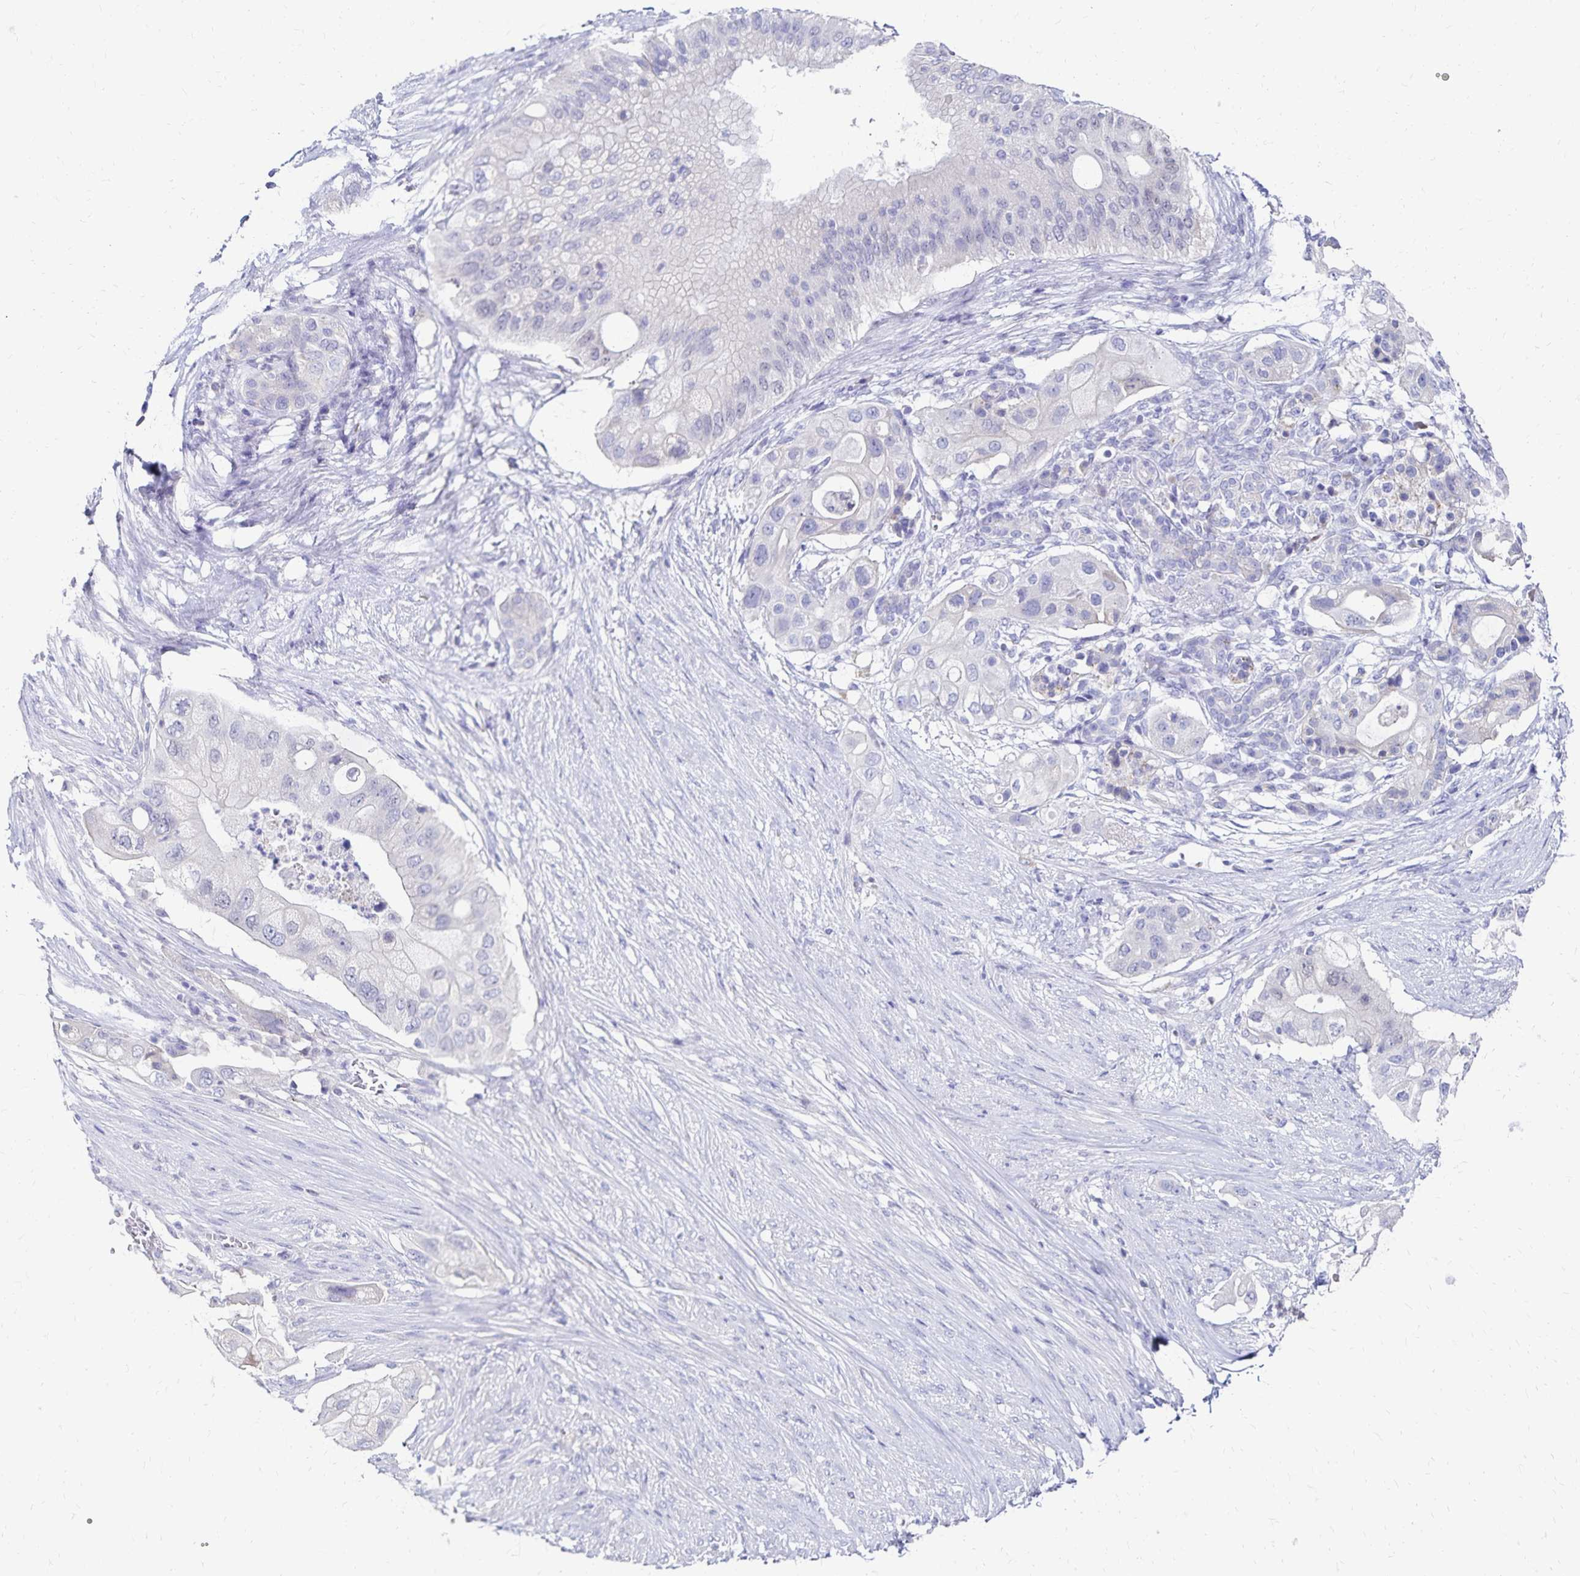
{"staining": {"intensity": "weak", "quantity": "<25%", "location": "nuclear"}, "tissue": "pancreatic cancer", "cell_type": "Tumor cells", "image_type": "cancer", "snomed": [{"axis": "morphology", "description": "Adenocarcinoma, NOS"}, {"axis": "topography", "description": "Pancreas"}], "caption": "Human pancreatic adenocarcinoma stained for a protein using immunohistochemistry (IHC) demonstrates no expression in tumor cells.", "gene": "PAX5", "patient": {"sex": "female", "age": 72}}